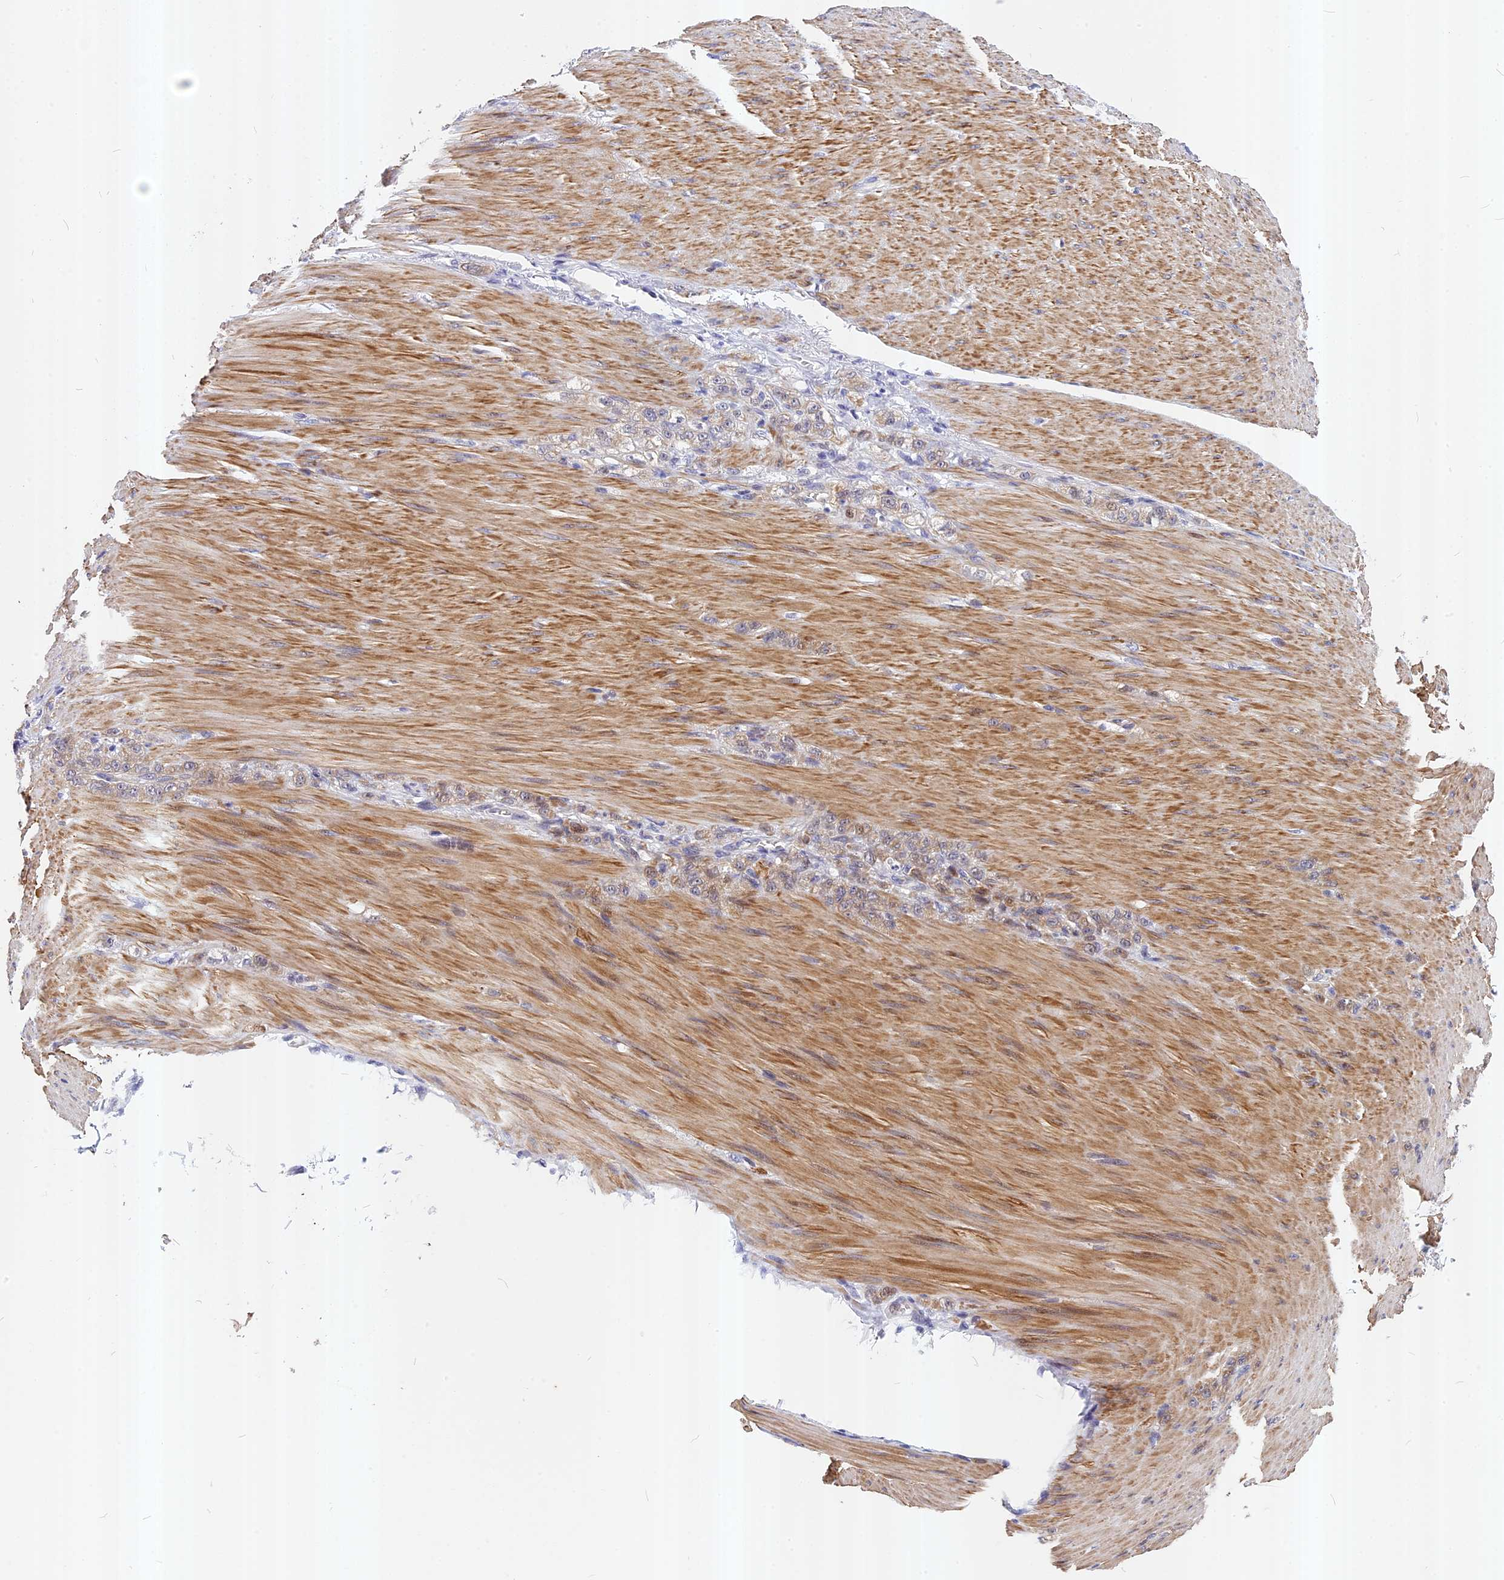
{"staining": {"intensity": "weak", "quantity": "25%-75%", "location": "cytoplasmic/membranous"}, "tissue": "stomach cancer", "cell_type": "Tumor cells", "image_type": "cancer", "snomed": [{"axis": "morphology", "description": "Normal tissue, NOS"}, {"axis": "morphology", "description": "Adenocarcinoma, NOS"}, {"axis": "topography", "description": "Stomach"}], "caption": "Protein positivity by immunohistochemistry shows weak cytoplasmic/membranous staining in about 25%-75% of tumor cells in adenocarcinoma (stomach).", "gene": "ANKRD34B", "patient": {"sex": "male", "age": 82}}